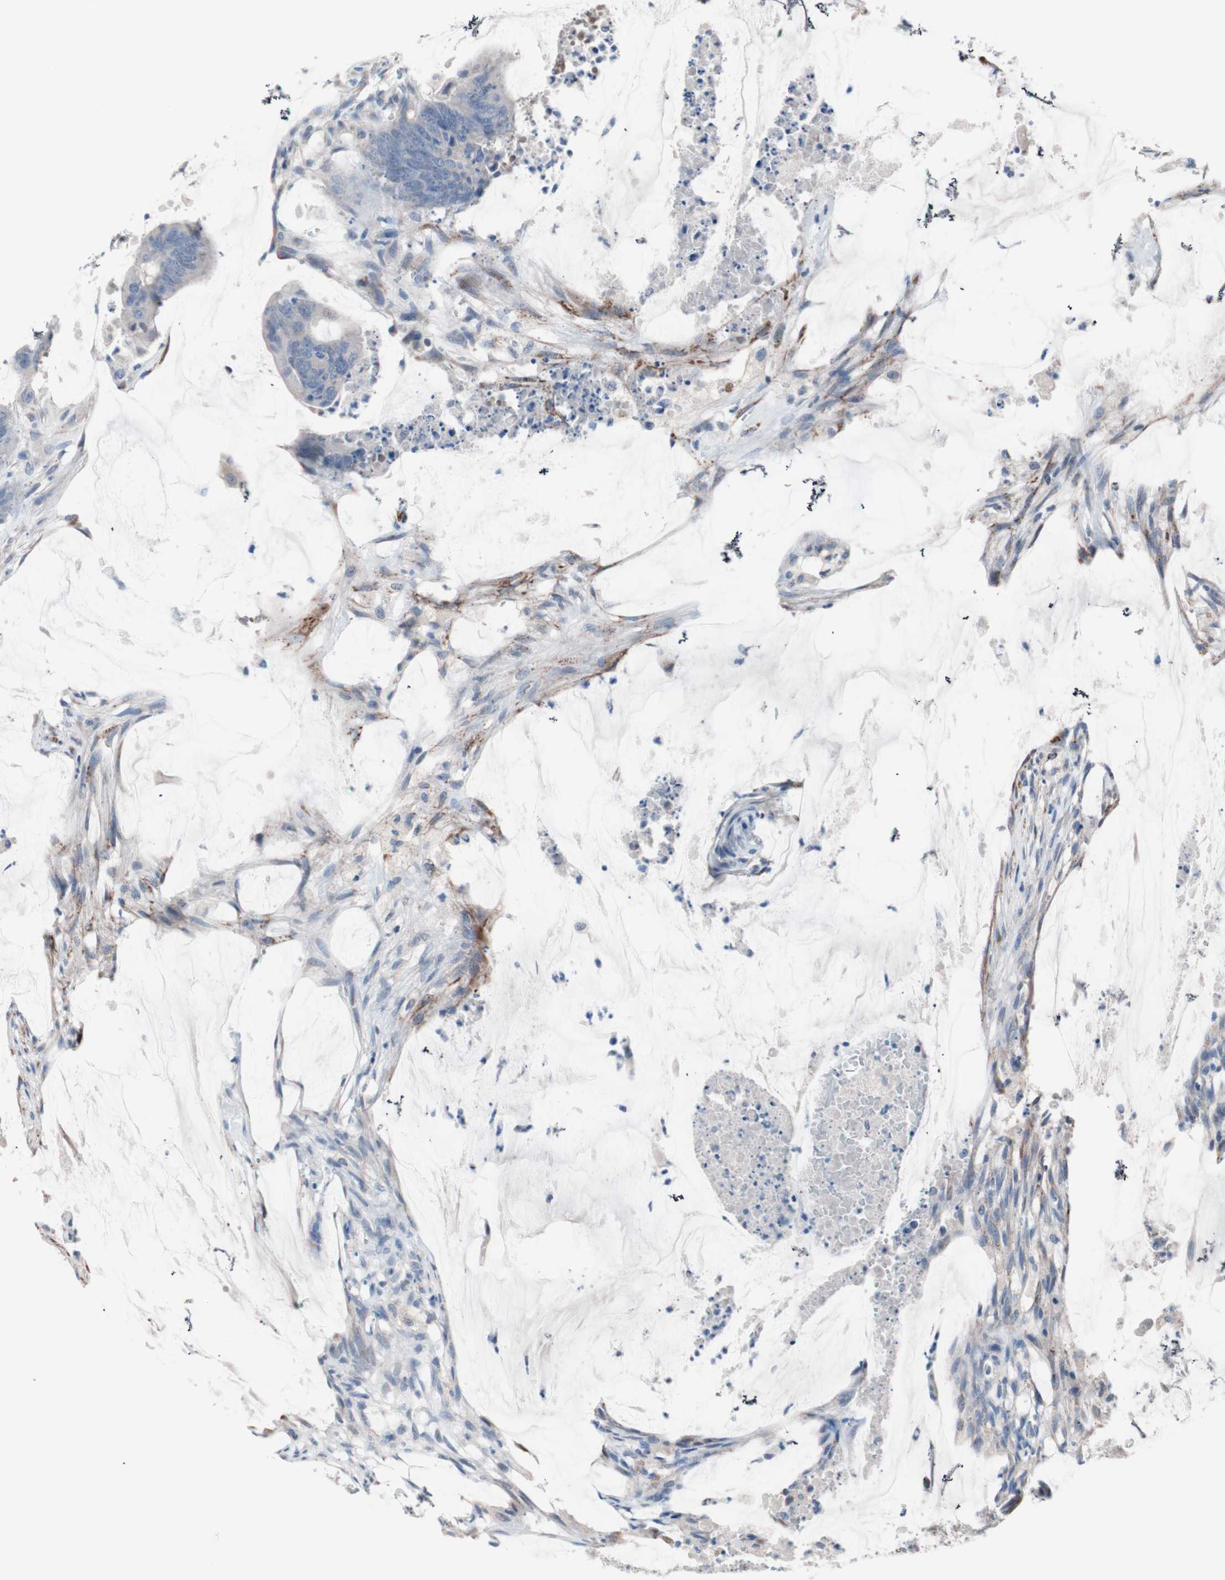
{"staining": {"intensity": "negative", "quantity": "none", "location": "none"}, "tissue": "colorectal cancer", "cell_type": "Tumor cells", "image_type": "cancer", "snomed": [{"axis": "morphology", "description": "Adenocarcinoma, NOS"}, {"axis": "topography", "description": "Rectum"}], "caption": "Immunohistochemistry image of human colorectal cancer (adenocarcinoma) stained for a protein (brown), which displays no staining in tumor cells. Brightfield microscopy of immunohistochemistry stained with DAB (3,3'-diaminobenzidine) (brown) and hematoxylin (blue), captured at high magnification.", "gene": "ULBP1", "patient": {"sex": "female", "age": 66}}